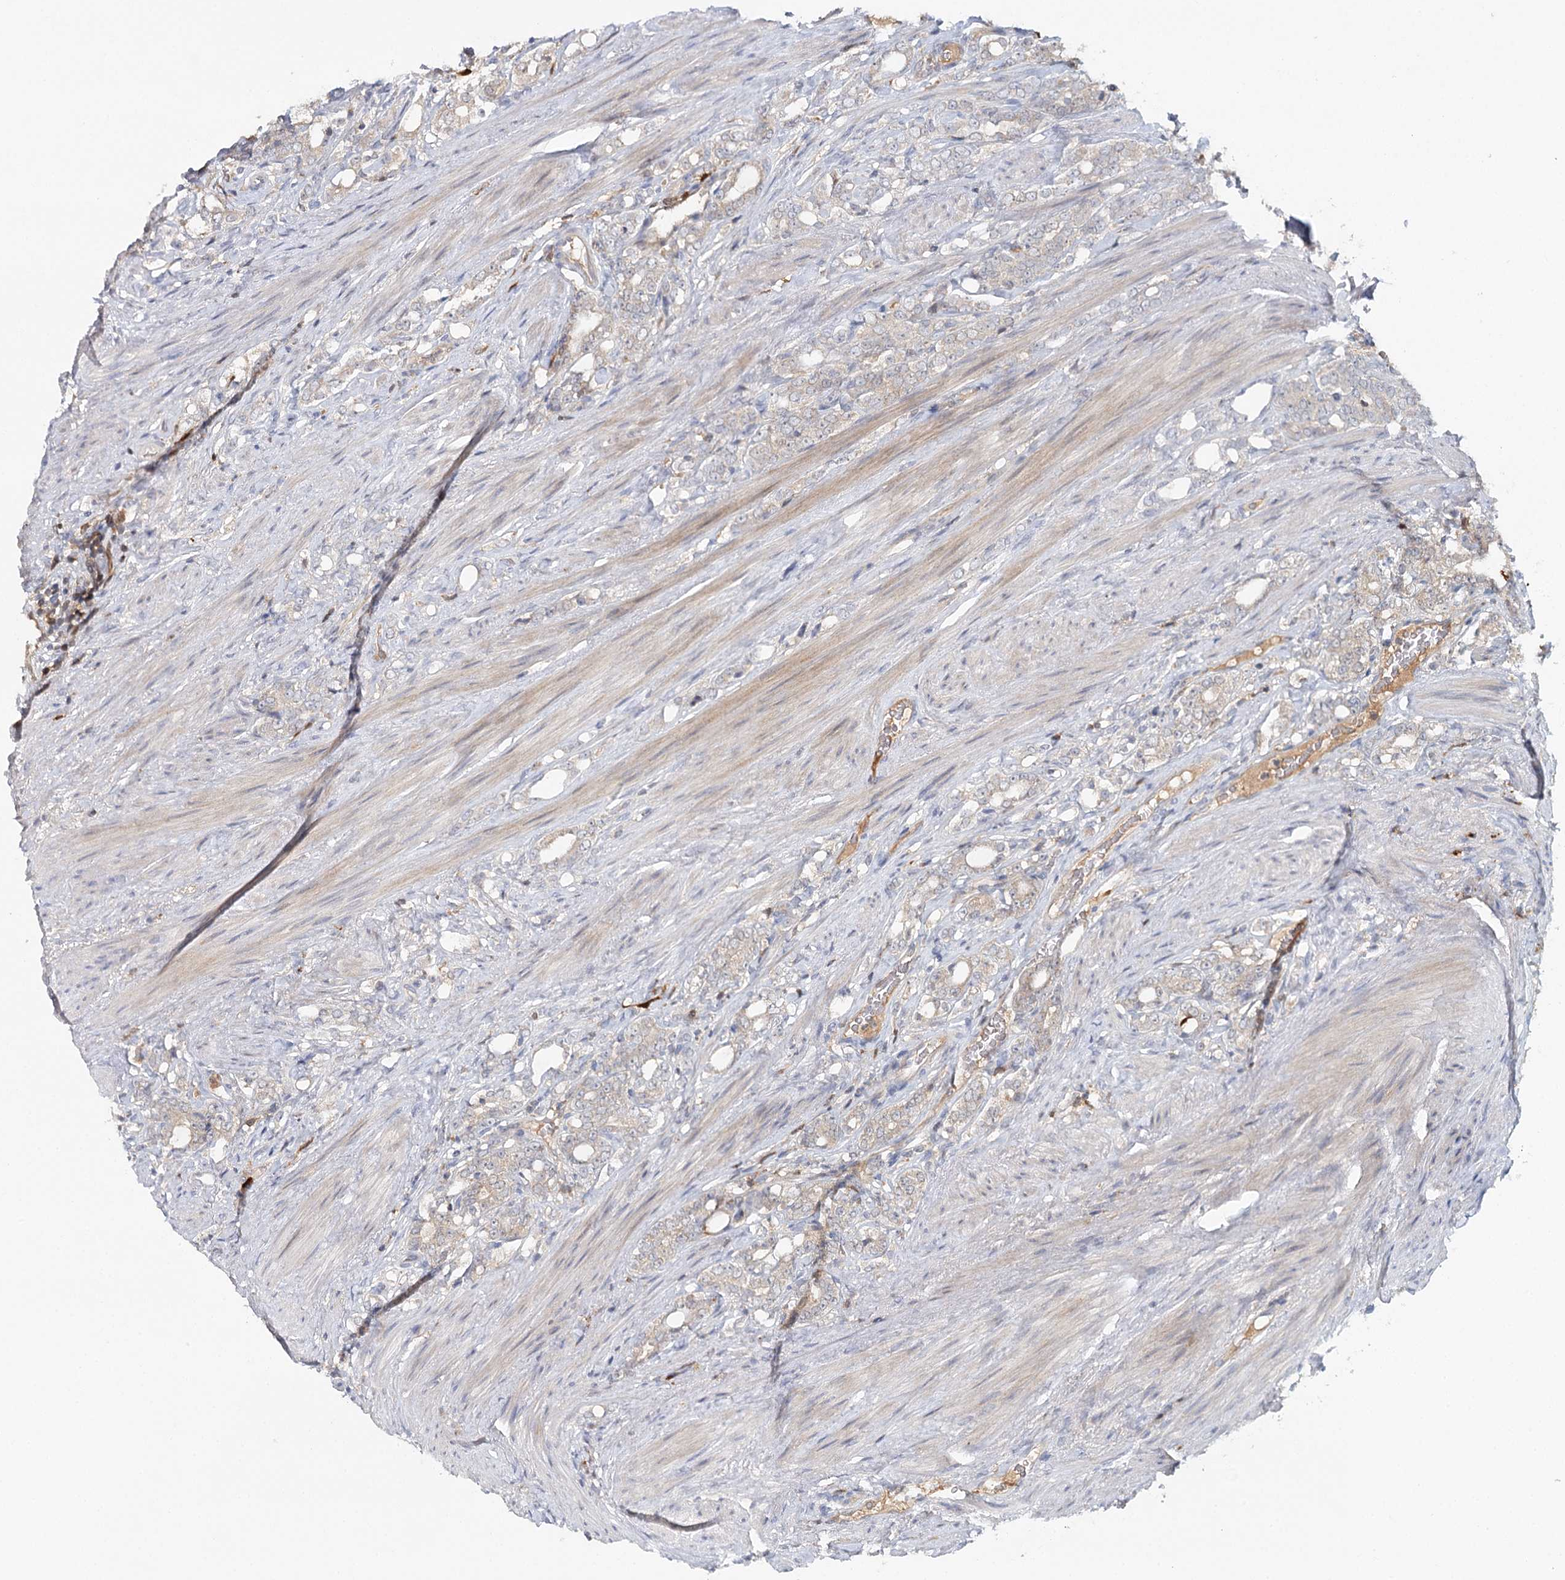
{"staining": {"intensity": "negative", "quantity": "none", "location": "none"}, "tissue": "prostate cancer", "cell_type": "Tumor cells", "image_type": "cancer", "snomed": [{"axis": "morphology", "description": "Adenocarcinoma, High grade"}, {"axis": "topography", "description": "Prostate"}], "caption": "Immunohistochemistry photomicrograph of prostate adenocarcinoma (high-grade) stained for a protein (brown), which shows no expression in tumor cells.", "gene": "SLC41A2", "patient": {"sex": "male", "age": 64}}